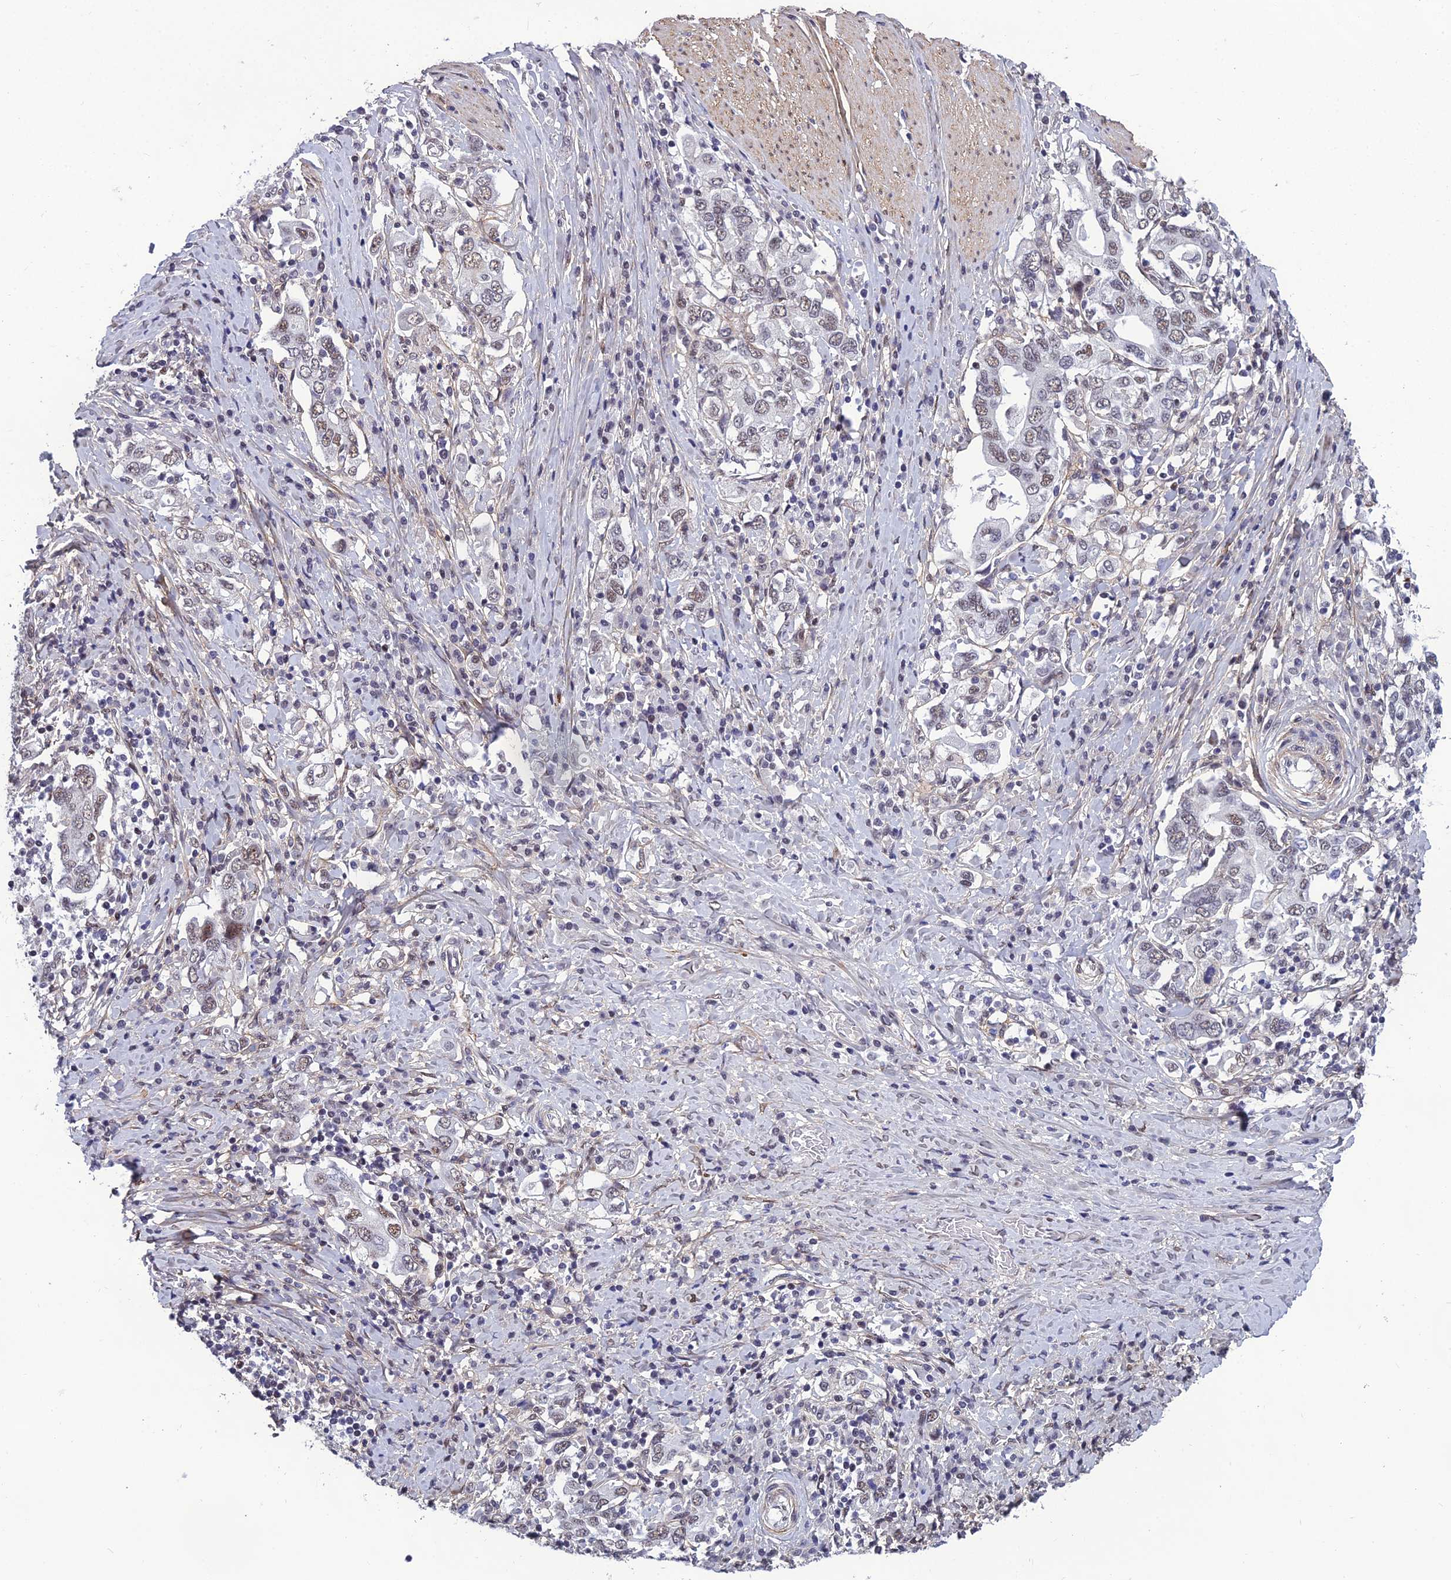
{"staining": {"intensity": "moderate", "quantity": "<25%", "location": "nuclear"}, "tissue": "stomach cancer", "cell_type": "Tumor cells", "image_type": "cancer", "snomed": [{"axis": "morphology", "description": "Adenocarcinoma, NOS"}, {"axis": "topography", "description": "Stomach, upper"}, {"axis": "topography", "description": "Stomach"}], "caption": "Human adenocarcinoma (stomach) stained for a protein (brown) demonstrates moderate nuclear positive expression in about <25% of tumor cells.", "gene": "RSRC1", "patient": {"sex": "male", "age": 62}}